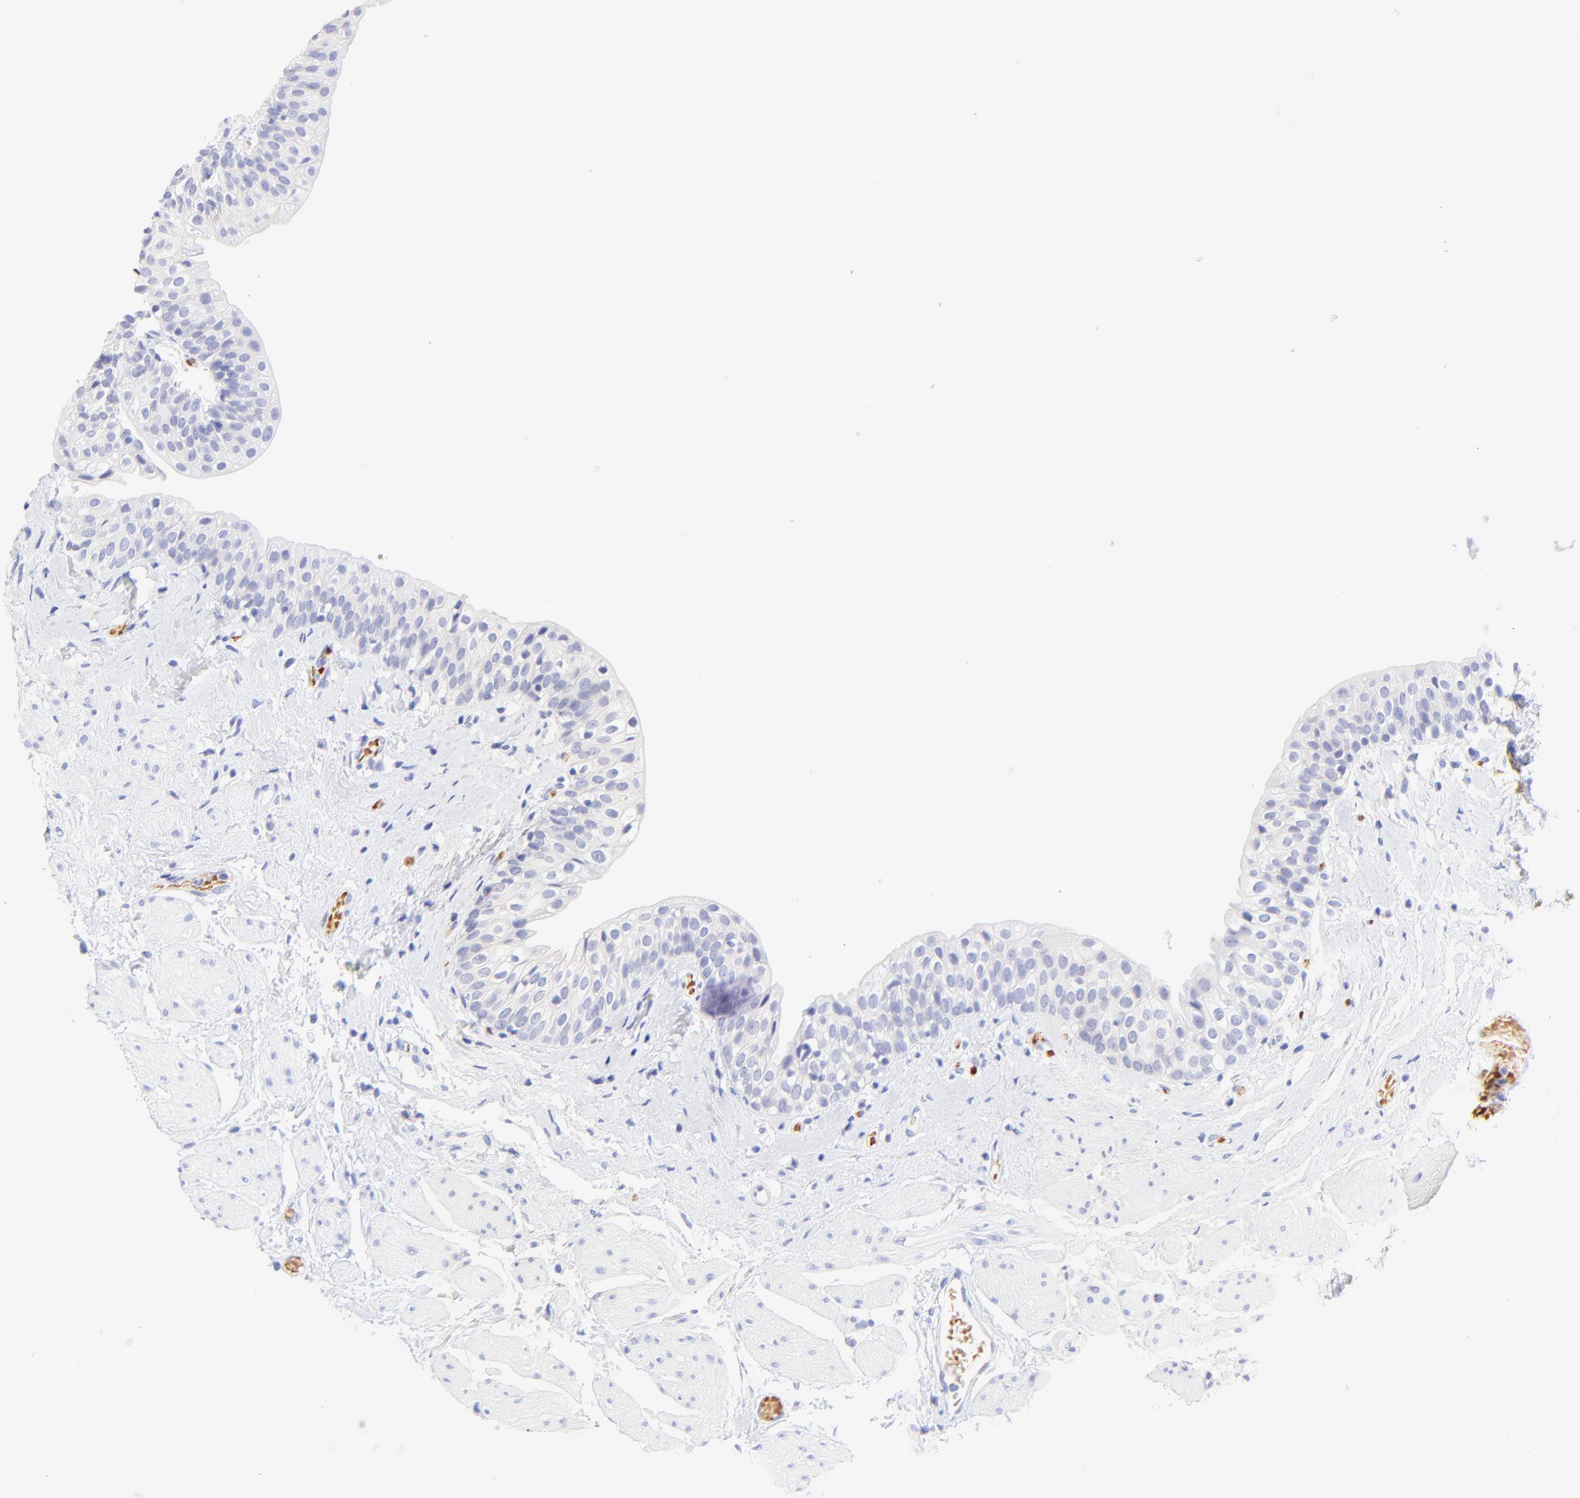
{"staining": {"intensity": "negative", "quantity": "none", "location": "none"}, "tissue": "urinary bladder", "cell_type": "Urothelial cells", "image_type": "normal", "snomed": [{"axis": "morphology", "description": "Normal tissue, NOS"}, {"axis": "topography", "description": "Urinary bladder"}], "caption": "IHC histopathology image of benign urinary bladder: urinary bladder stained with DAB exhibits no significant protein expression in urothelial cells.", "gene": "FRMPD3", "patient": {"sex": "male", "age": 59}}